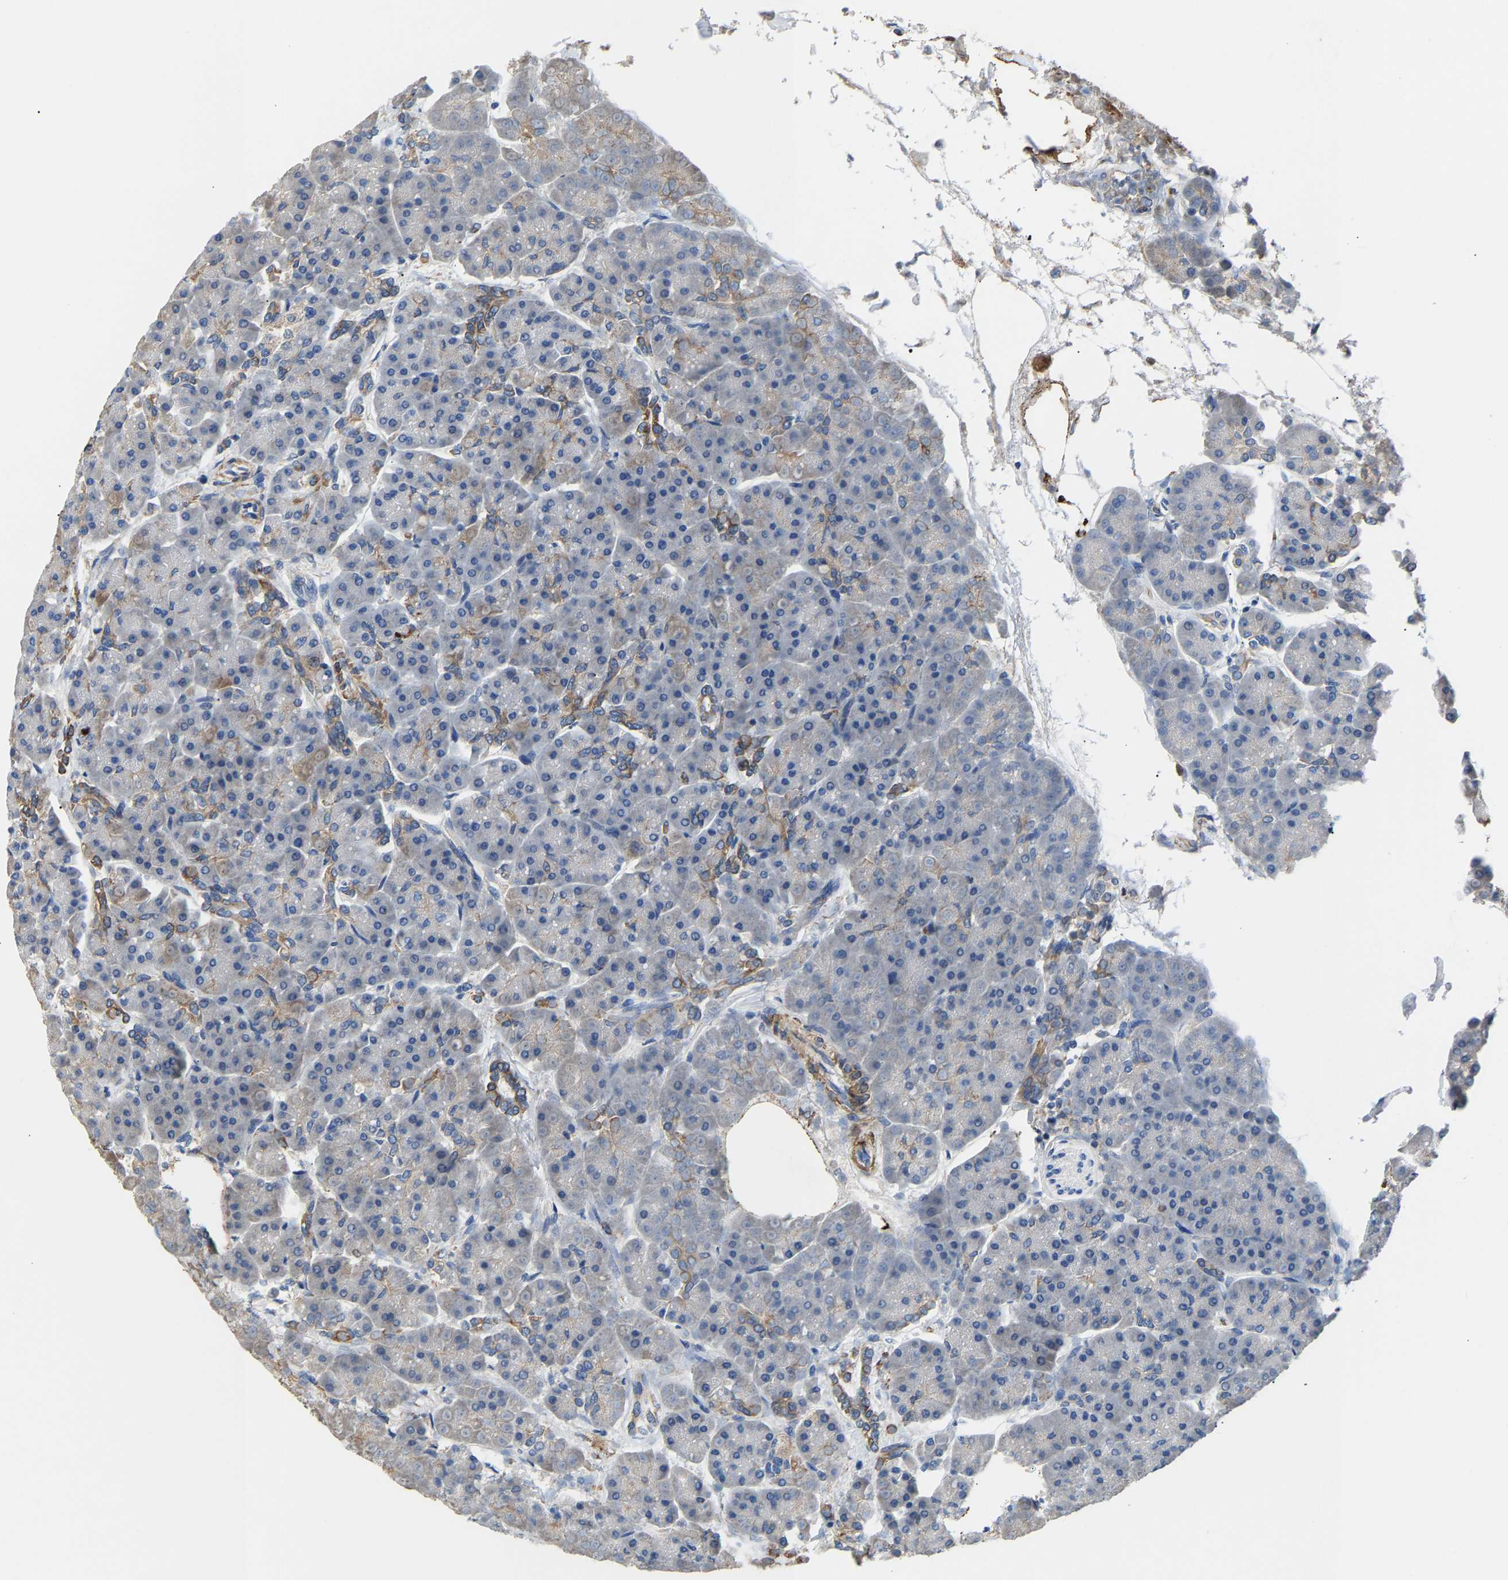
{"staining": {"intensity": "moderate", "quantity": "<25%", "location": "cytoplasmic/membranous"}, "tissue": "pancreas", "cell_type": "Exocrine glandular cells", "image_type": "normal", "snomed": [{"axis": "morphology", "description": "Normal tissue, NOS"}, {"axis": "topography", "description": "Pancreas"}], "caption": "Immunohistochemical staining of benign human pancreas exhibits low levels of moderate cytoplasmic/membranous positivity in about <25% of exocrine glandular cells.", "gene": "CCDC171", "patient": {"sex": "female", "age": 70}}